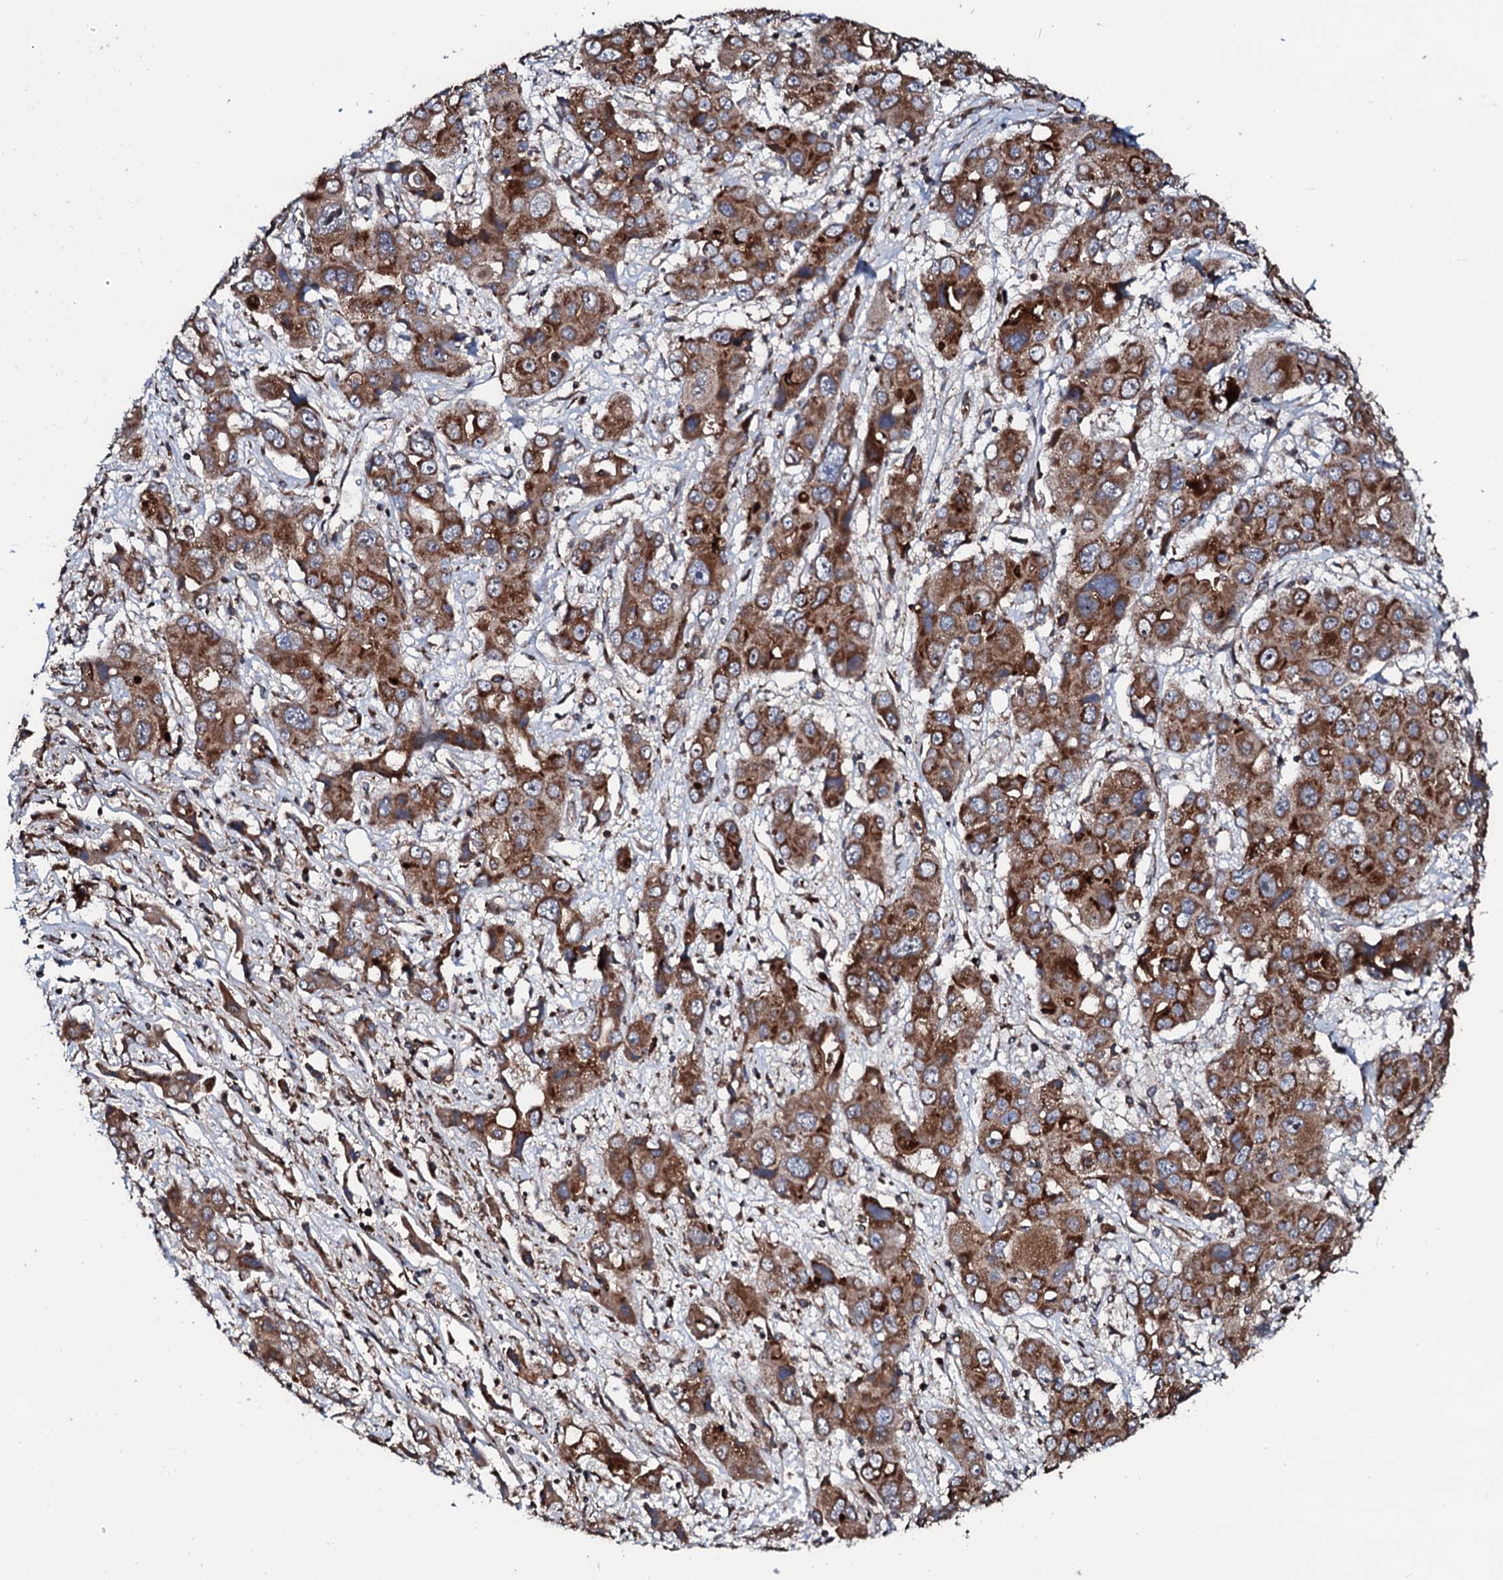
{"staining": {"intensity": "moderate", "quantity": ">75%", "location": "cytoplasmic/membranous"}, "tissue": "liver cancer", "cell_type": "Tumor cells", "image_type": "cancer", "snomed": [{"axis": "morphology", "description": "Cholangiocarcinoma"}, {"axis": "topography", "description": "Liver"}], "caption": "IHC micrograph of neoplastic tissue: cholangiocarcinoma (liver) stained using immunohistochemistry reveals medium levels of moderate protein expression localized specifically in the cytoplasmic/membranous of tumor cells, appearing as a cytoplasmic/membranous brown color.", "gene": "SDHAF2", "patient": {"sex": "male", "age": 67}}